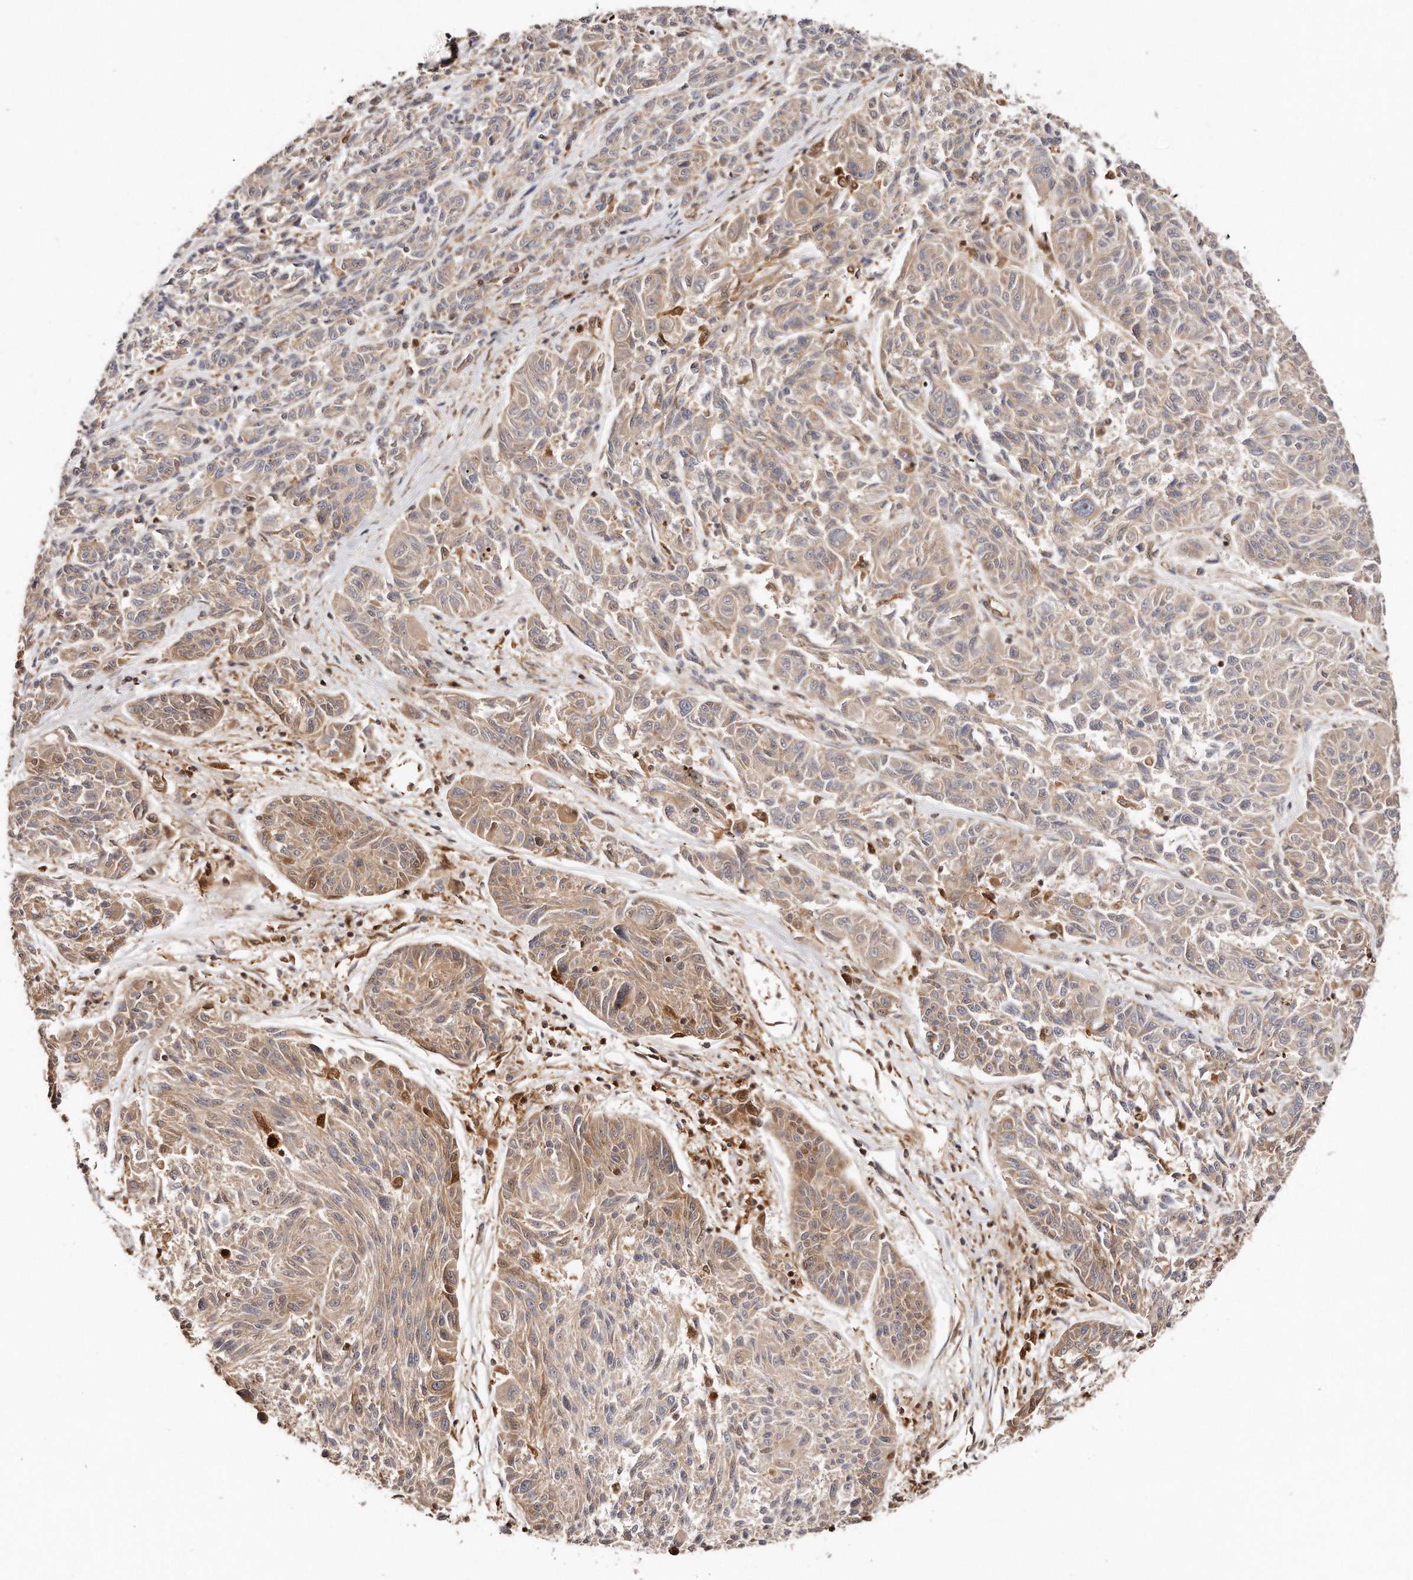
{"staining": {"intensity": "weak", "quantity": ">75%", "location": "cytoplasmic/membranous"}, "tissue": "melanoma", "cell_type": "Tumor cells", "image_type": "cancer", "snomed": [{"axis": "morphology", "description": "Malignant melanoma, NOS"}, {"axis": "topography", "description": "Skin"}], "caption": "Melanoma stained for a protein demonstrates weak cytoplasmic/membranous positivity in tumor cells.", "gene": "GBP4", "patient": {"sex": "male", "age": 53}}